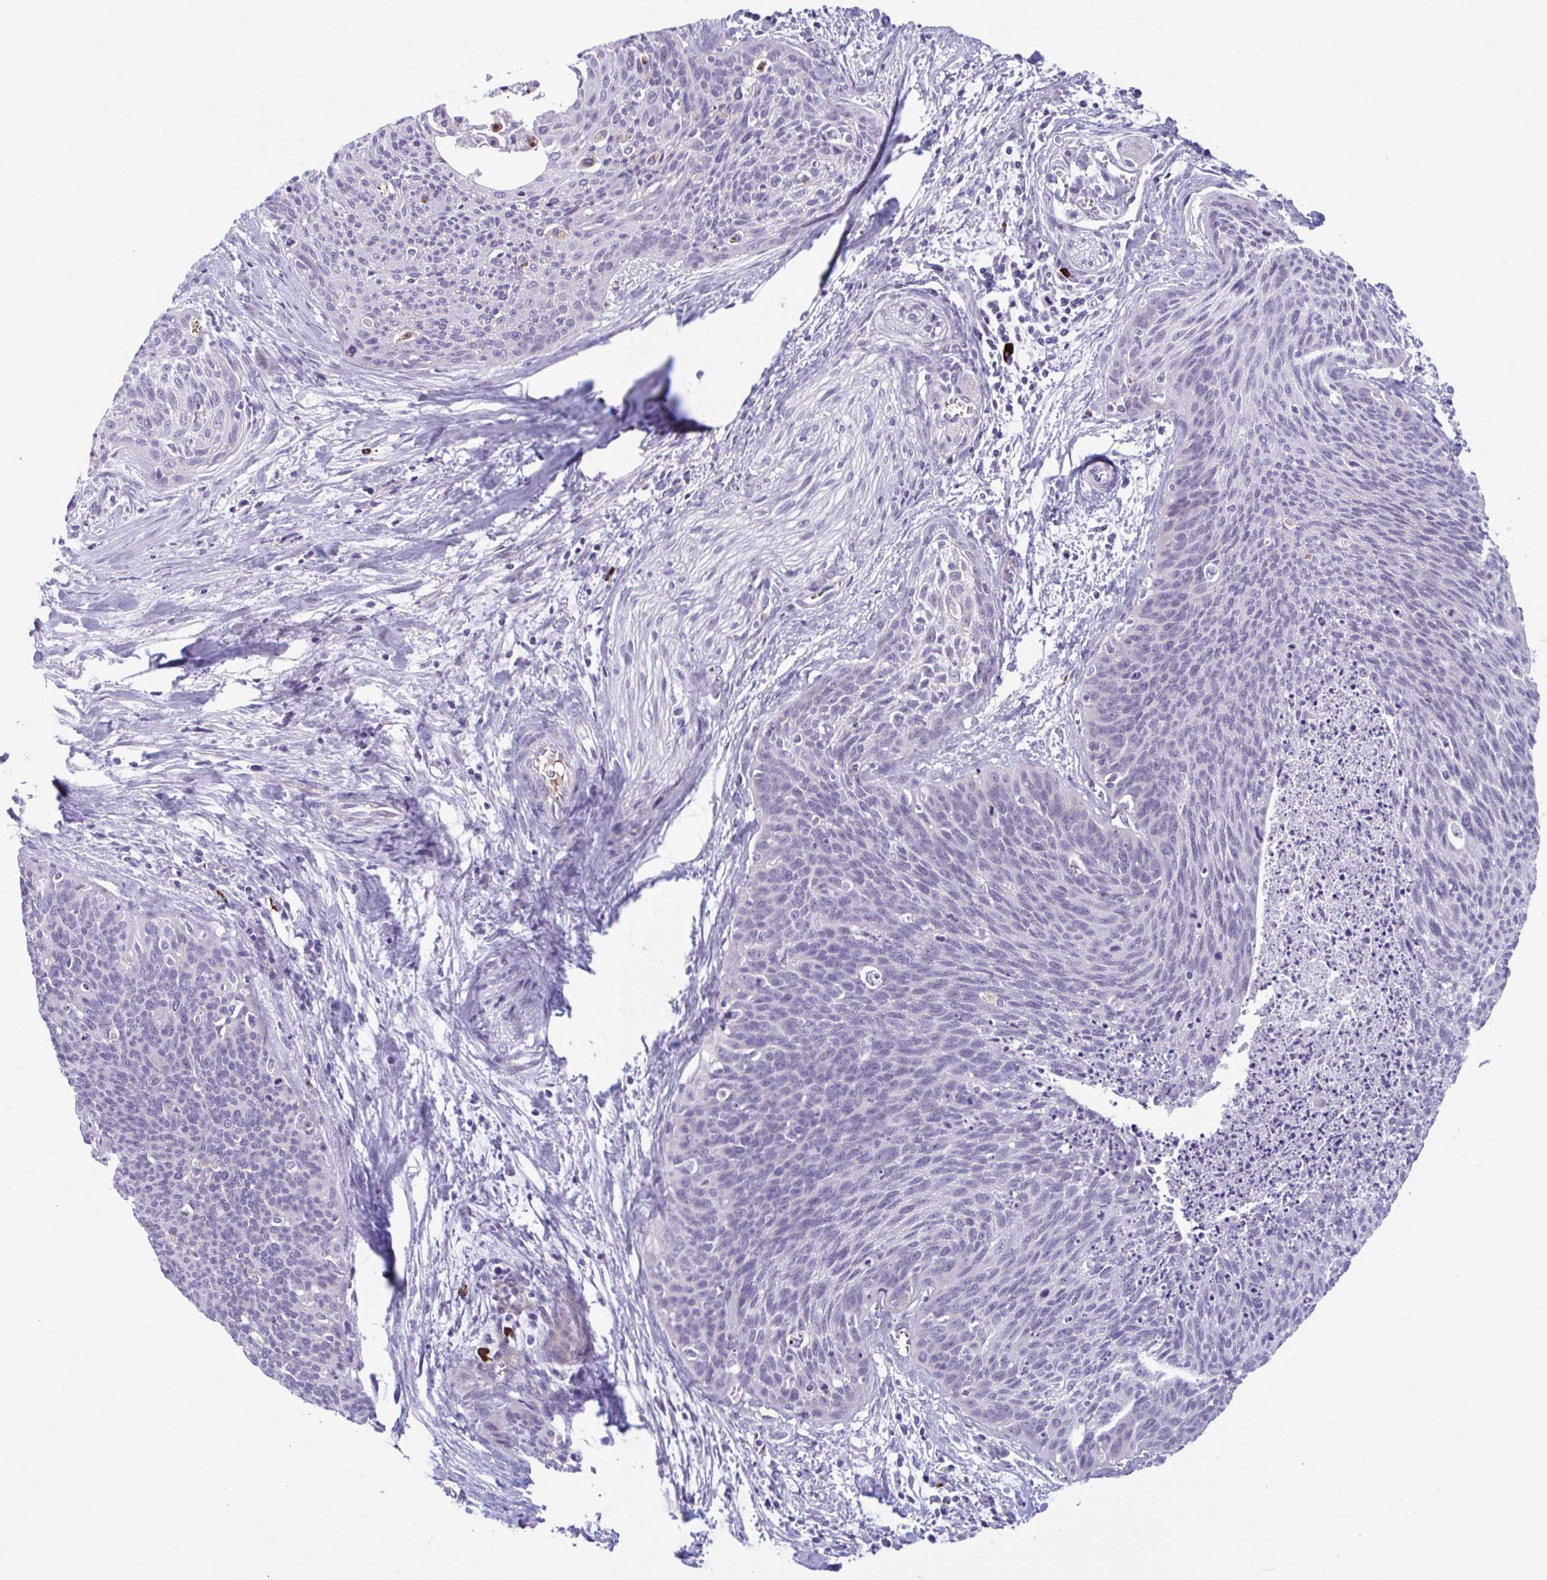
{"staining": {"intensity": "negative", "quantity": "none", "location": "none"}, "tissue": "cervical cancer", "cell_type": "Tumor cells", "image_type": "cancer", "snomed": [{"axis": "morphology", "description": "Squamous cell carcinoma, NOS"}, {"axis": "topography", "description": "Cervix"}], "caption": "Immunohistochemistry (IHC) of human cervical squamous cell carcinoma reveals no expression in tumor cells. (Brightfield microscopy of DAB immunohistochemistry (IHC) at high magnification).", "gene": "C12orf71", "patient": {"sex": "female", "age": 55}}